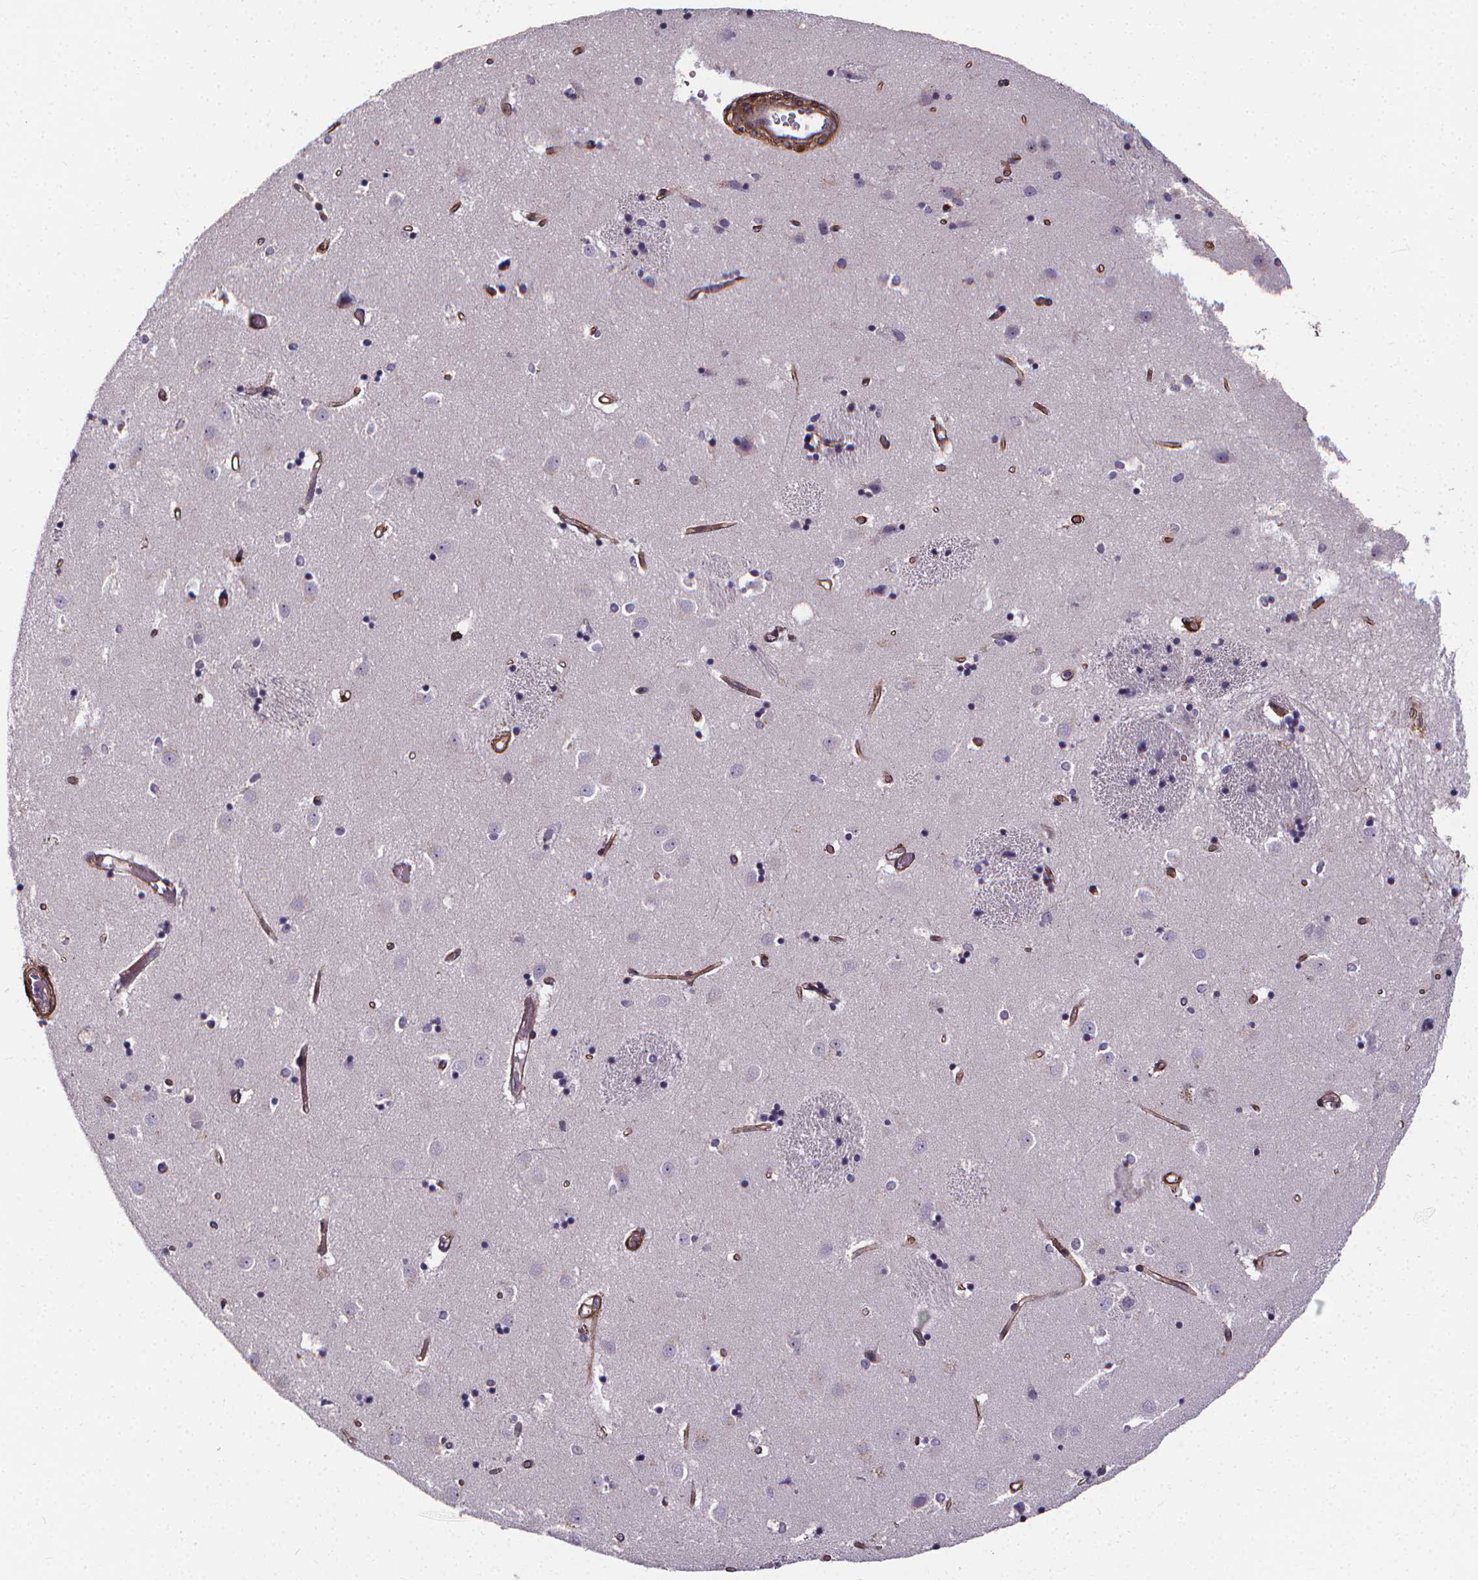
{"staining": {"intensity": "negative", "quantity": "none", "location": "none"}, "tissue": "caudate", "cell_type": "Glial cells", "image_type": "normal", "snomed": [{"axis": "morphology", "description": "Normal tissue, NOS"}, {"axis": "topography", "description": "Lateral ventricle wall"}], "caption": "Caudate was stained to show a protein in brown. There is no significant expression in glial cells. (DAB (3,3'-diaminobenzidine) immunohistochemistry visualized using brightfield microscopy, high magnification).", "gene": "AEBP1", "patient": {"sex": "male", "age": 54}}